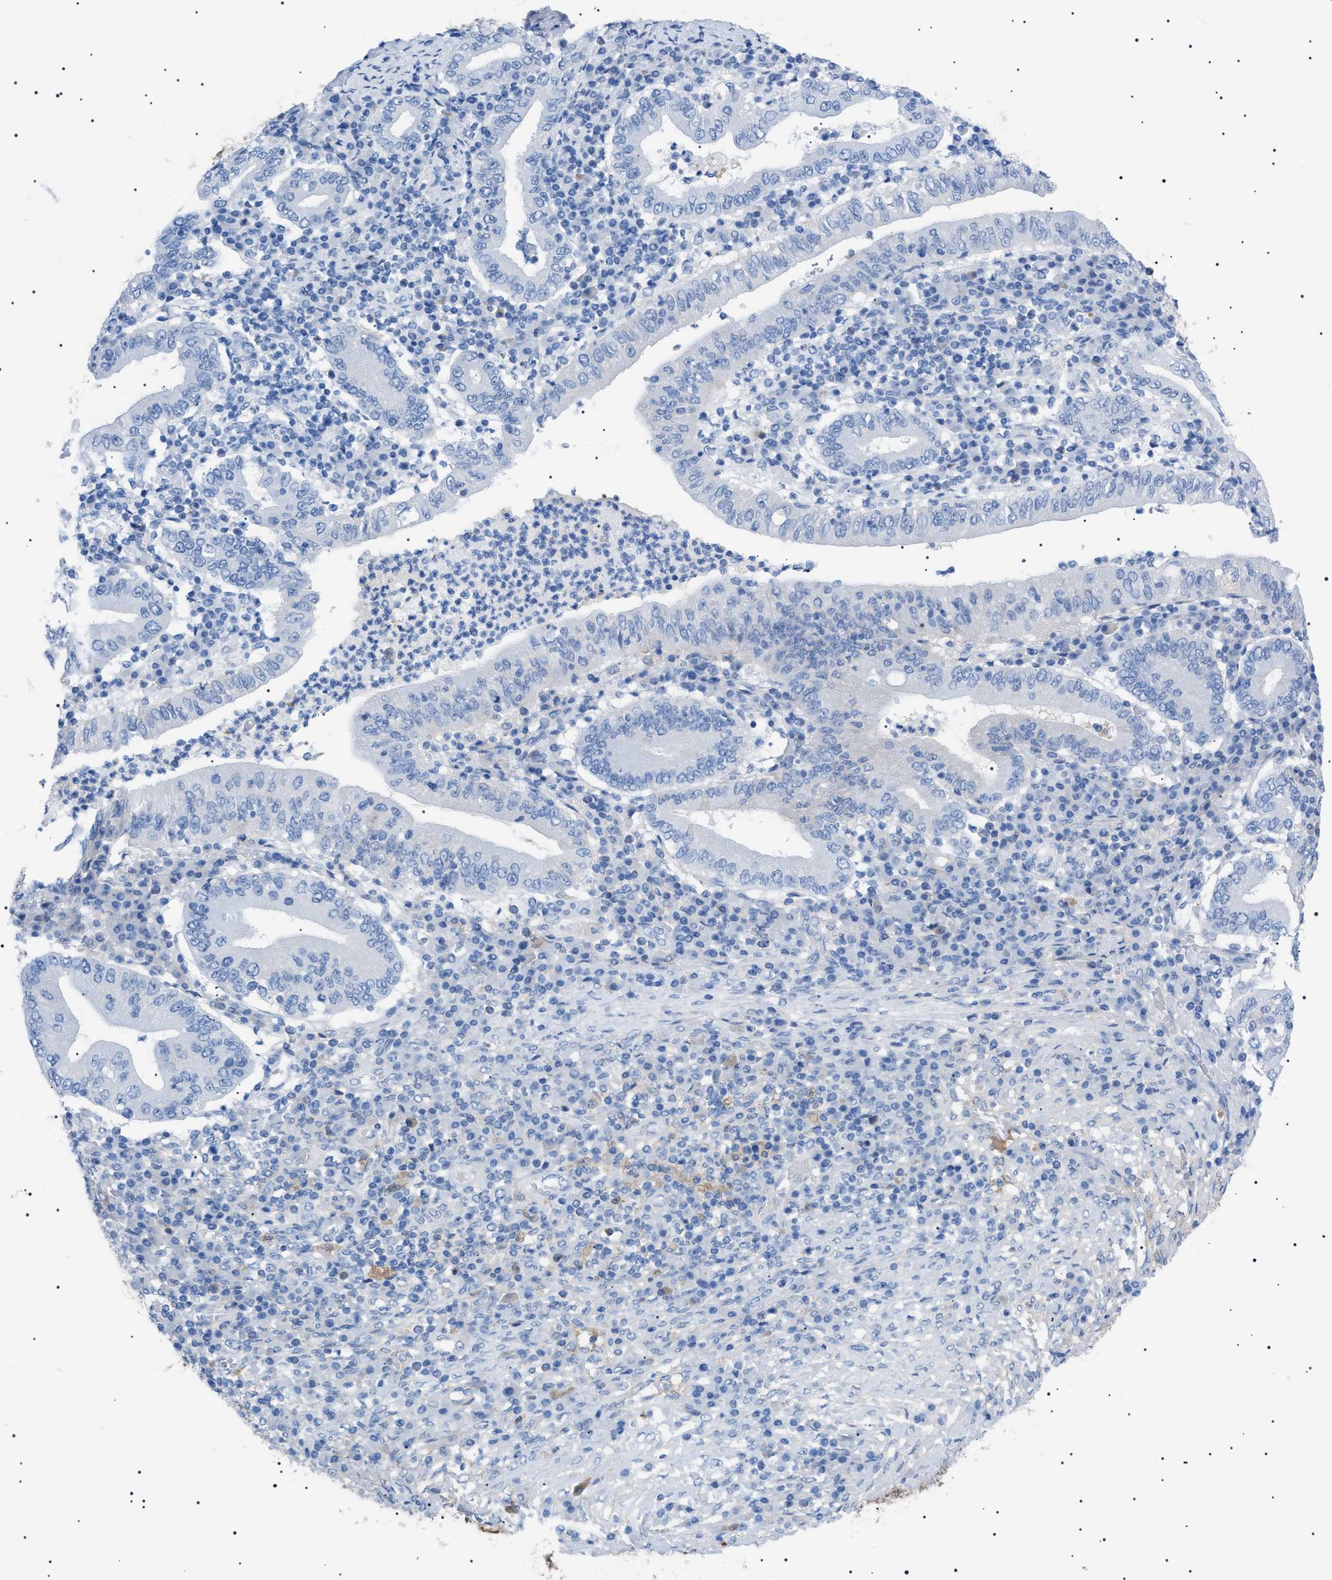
{"staining": {"intensity": "negative", "quantity": "none", "location": "none"}, "tissue": "stomach cancer", "cell_type": "Tumor cells", "image_type": "cancer", "snomed": [{"axis": "morphology", "description": "Normal tissue, NOS"}, {"axis": "morphology", "description": "Adenocarcinoma, NOS"}, {"axis": "topography", "description": "Esophagus"}, {"axis": "topography", "description": "Stomach, upper"}, {"axis": "topography", "description": "Peripheral nerve tissue"}], "caption": "A high-resolution micrograph shows IHC staining of stomach cancer, which displays no significant expression in tumor cells.", "gene": "LPA", "patient": {"sex": "male", "age": 62}}